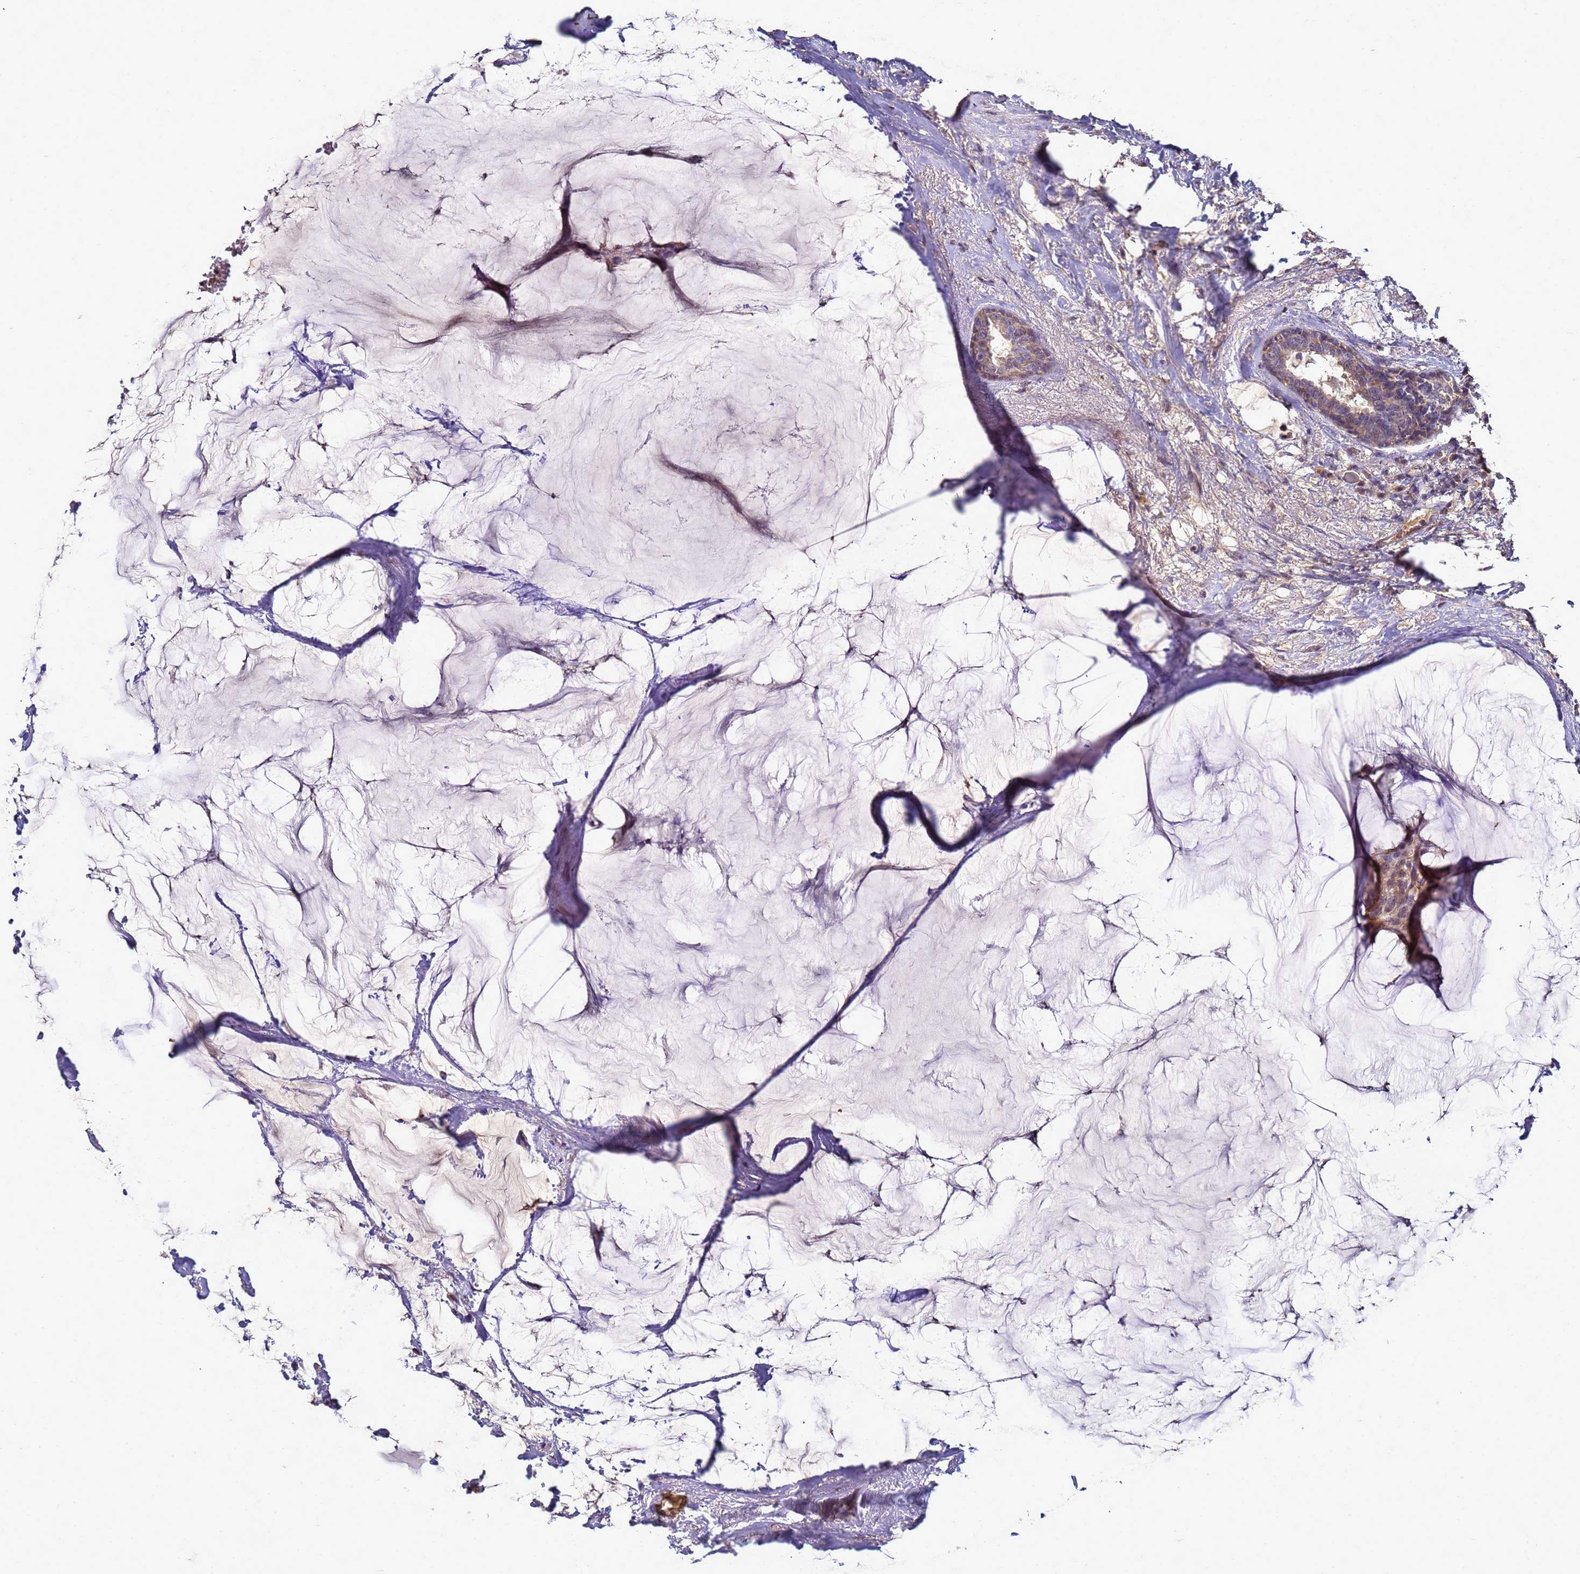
{"staining": {"intensity": "weak", "quantity": "25%-75%", "location": "cytoplasmic/membranous"}, "tissue": "breast cancer", "cell_type": "Tumor cells", "image_type": "cancer", "snomed": [{"axis": "morphology", "description": "Duct carcinoma"}, {"axis": "topography", "description": "Breast"}], "caption": "Human breast cancer (intraductal carcinoma) stained for a protein (brown) reveals weak cytoplasmic/membranous positive positivity in about 25%-75% of tumor cells.", "gene": "ANKRD17", "patient": {"sex": "female", "age": 93}}